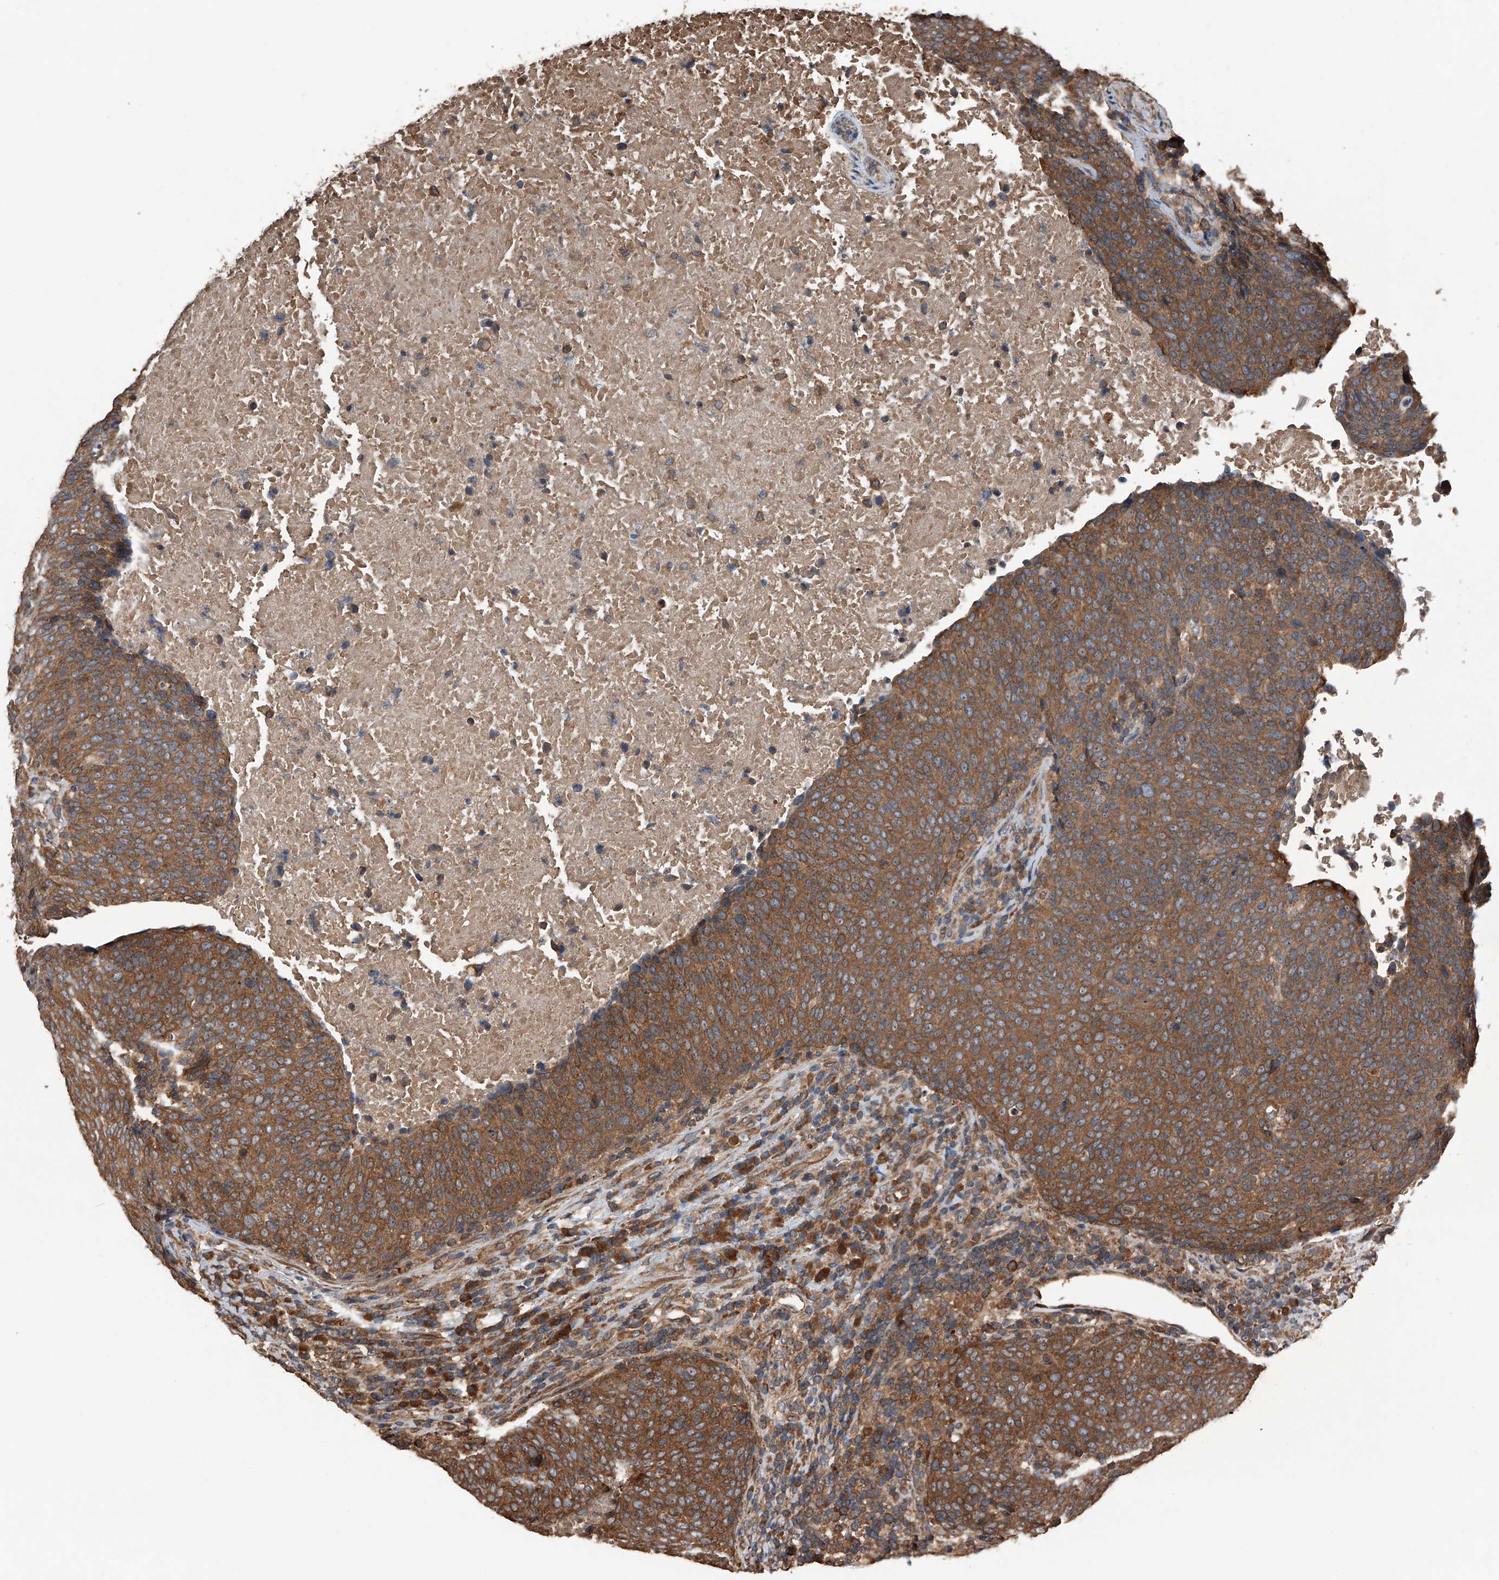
{"staining": {"intensity": "moderate", "quantity": ">75%", "location": "cytoplasmic/membranous"}, "tissue": "head and neck cancer", "cell_type": "Tumor cells", "image_type": "cancer", "snomed": [{"axis": "morphology", "description": "Squamous cell carcinoma, NOS"}, {"axis": "morphology", "description": "Squamous cell carcinoma, metastatic, NOS"}, {"axis": "topography", "description": "Lymph node"}, {"axis": "topography", "description": "Head-Neck"}], "caption": "Immunohistochemical staining of human metastatic squamous cell carcinoma (head and neck) demonstrates medium levels of moderate cytoplasmic/membranous protein expression in about >75% of tumor cells.", "gene": "KCNJ2", "patient": {"sex": "male", "age": 62}}